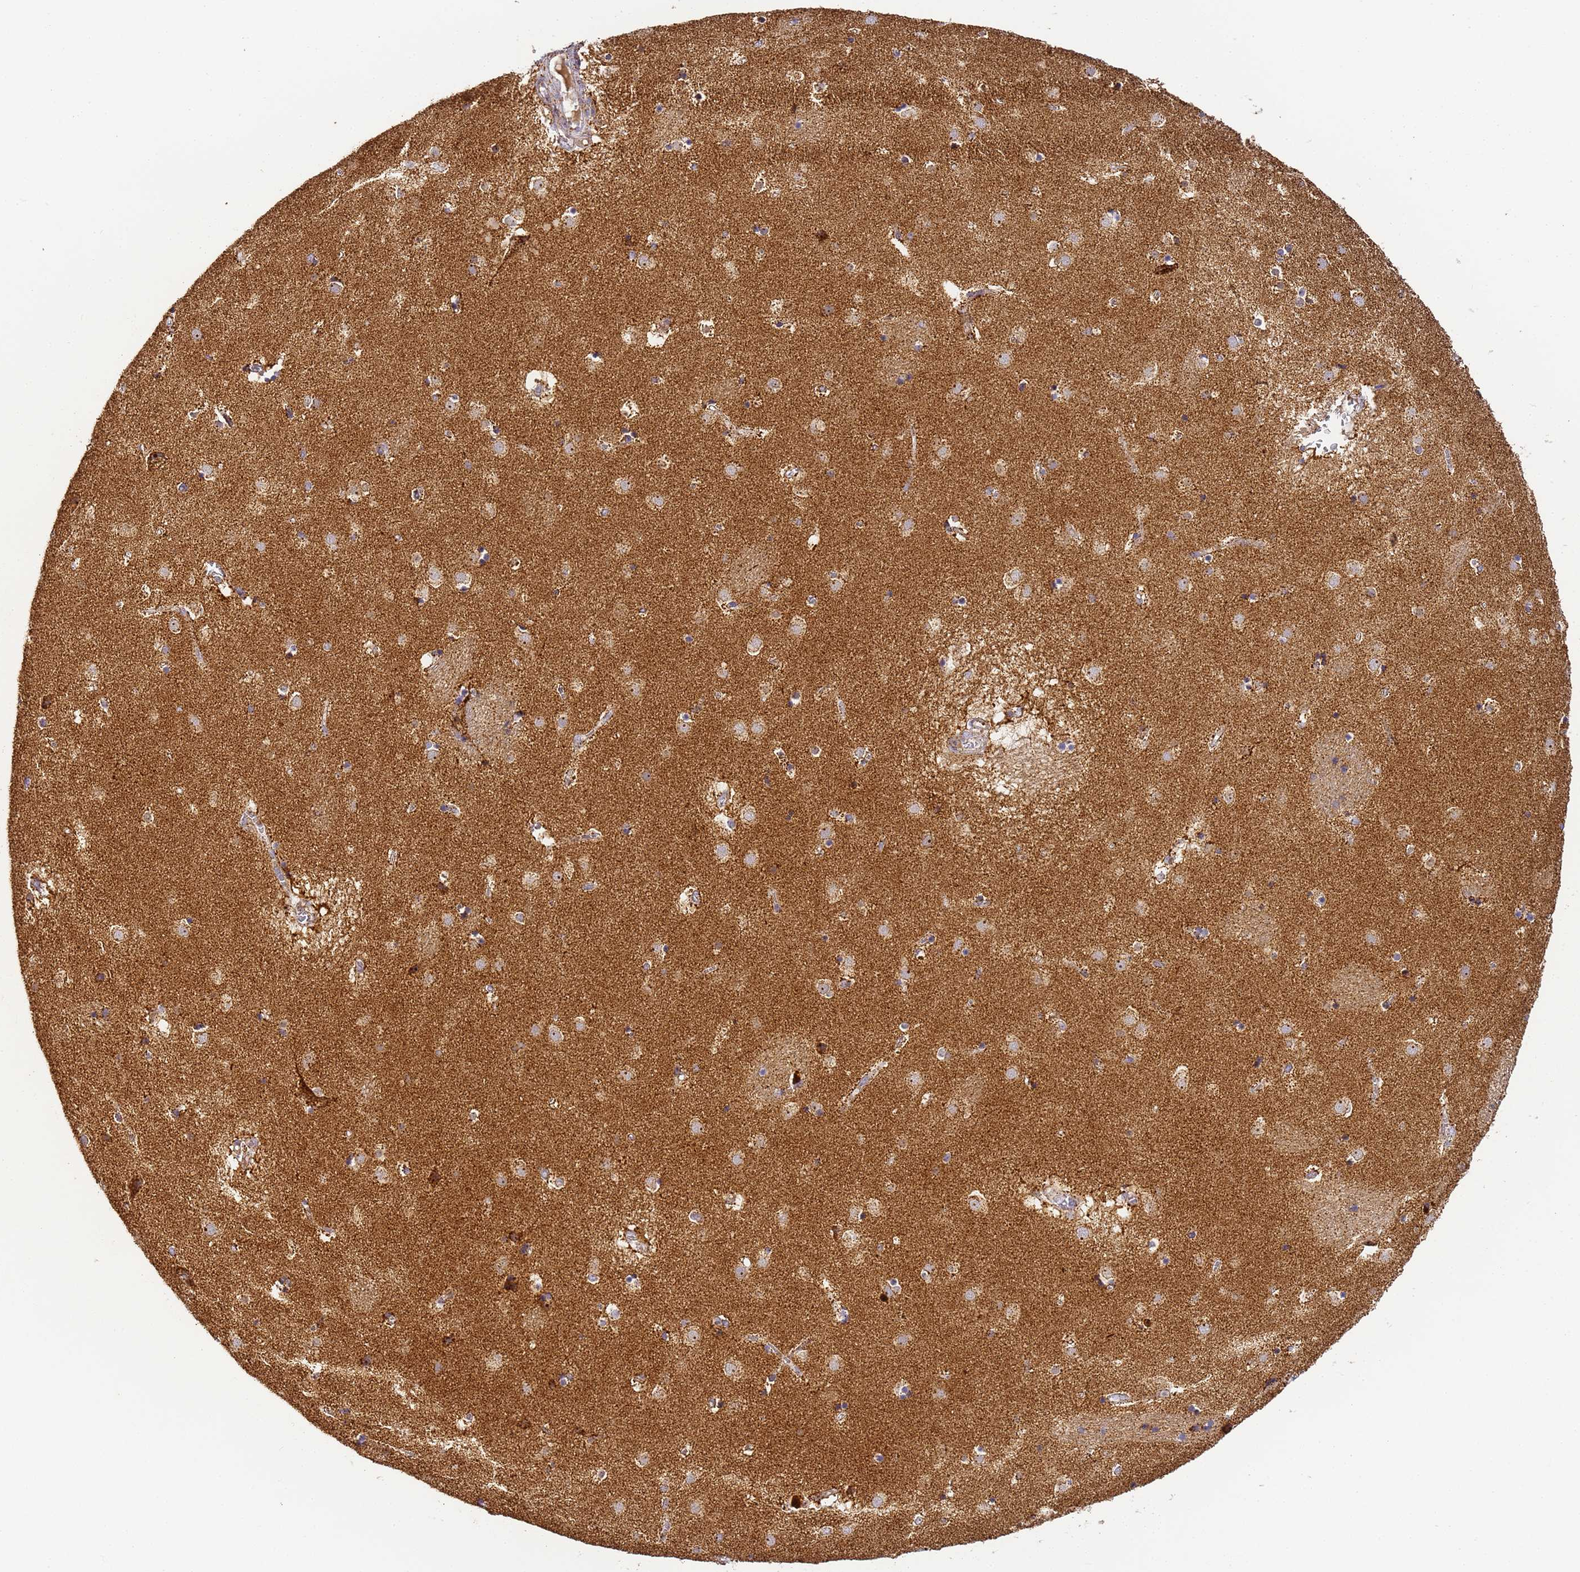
{"staining": {"intensity": "moderate", "quantity": "<25%", "location": "cytoplasmic/membranous"}, "tissue": "caudate", "cell_type": "Glial cells", "image_type": "normal", "snomed": [{"axis": "morphology", "description": "Normal tissue, NOS"}, {"axis": "topography", "description": "Lateral ventricle wall"}], "caption": "Protein staining reveals moderate cytoplasmic/membranous positivity in about <25% of glial cells in normal caudate. The staining is performed using DAB (3,3'-diaminobenzidine) brown chromogen to label protein expression. The nuclei are counter-stained blue using hematoxylin.", "gene": "FRG2B", "patient": {"sex": "male", "age": 70}}